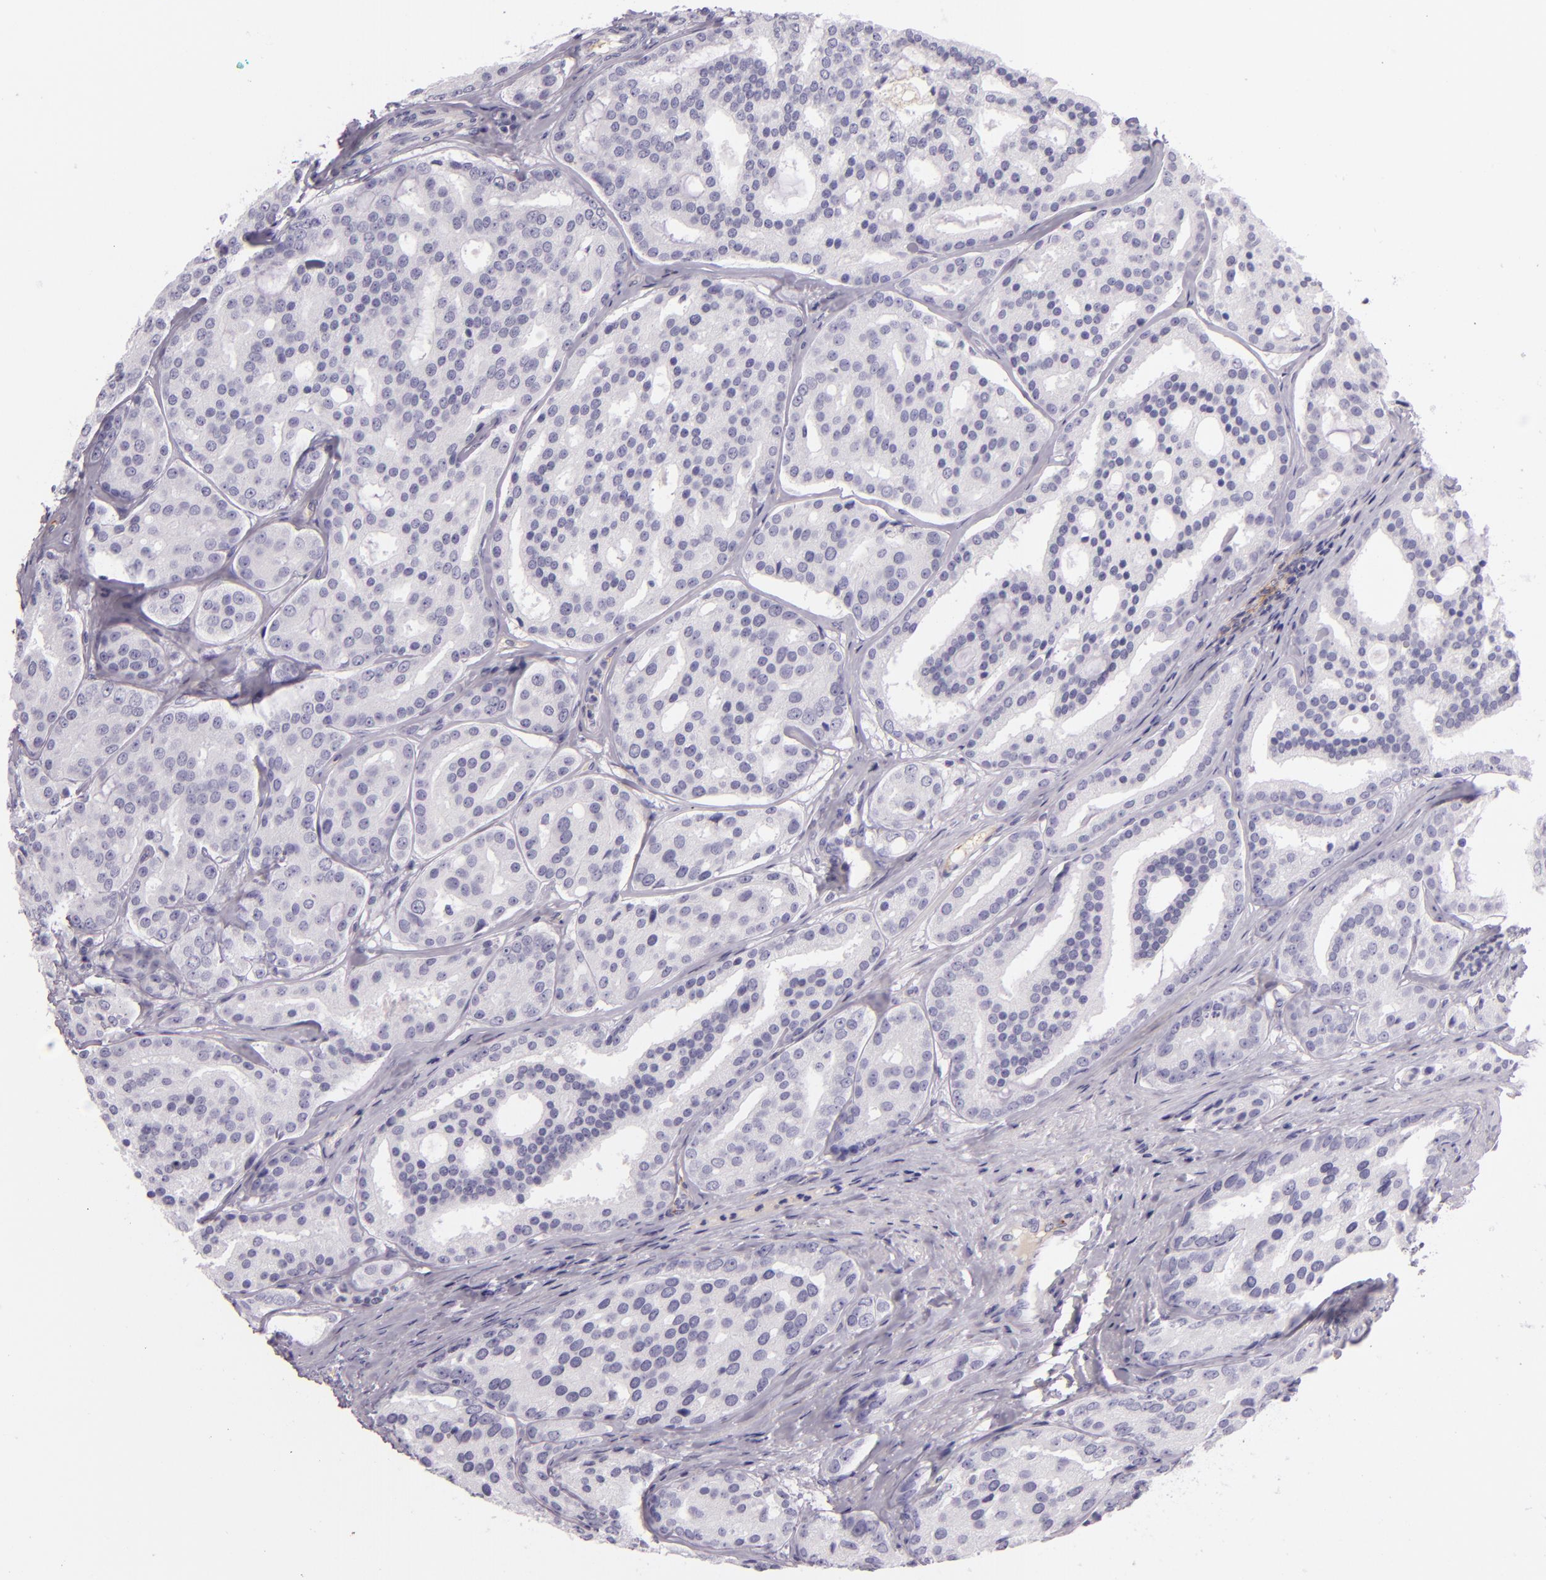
{"staining": {"intensity": "negative", "quantity": "none", "location": "none"}, "tissue": "prostate cancer", "cell_type": "Tumor cells", "image_type": "cancer", "snomed": [{"axis": "morphology", "description": "Adenocarcinoma, High grade"}, {"axis": "topography", "description": "Prostate"}], "caption": "Tumor cells are negative for brown protein staining in prostate high-grade adenocarcinoma.", "gene": "ICAM1", "patient": {"sex": "male", "age": 64}}